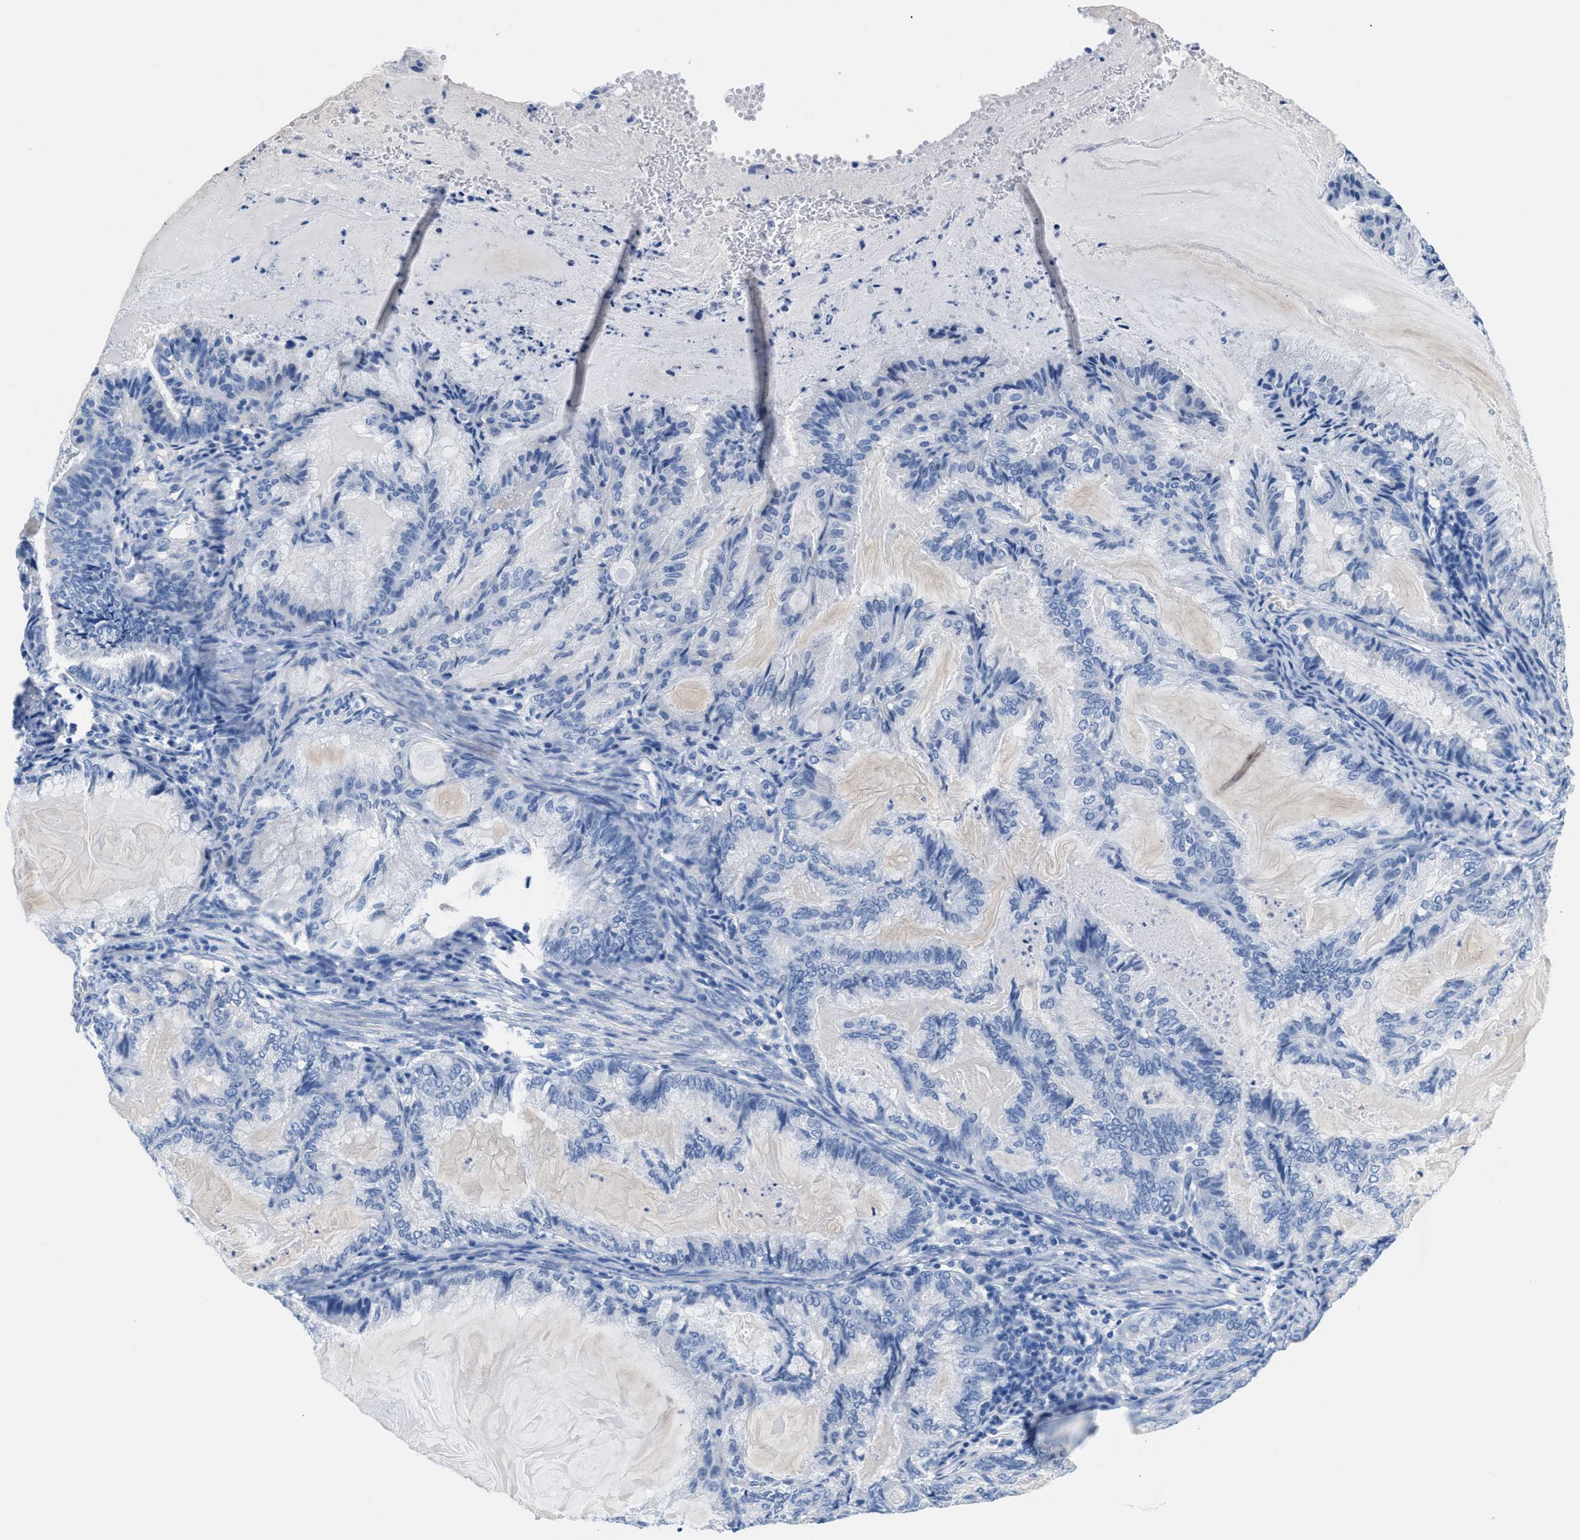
{"staining": {"intensity": "negative", "quantity": "none", "location": "none"}, "tissue": "endometrial cancer", "cell_type": "Tumor cells", "image_type": "cancer", "snomed": [{"axis": "morphology", "description": "Adenocarcinoma, NOS"}, {"axis": "topography", "description": "Endometrium"}], "caption": "Tumor cells are negative for protein expression in human endometrial adenocarcinoma.", "gene": "SLFN13", "patient": {"sex": "female", "age": 86}}